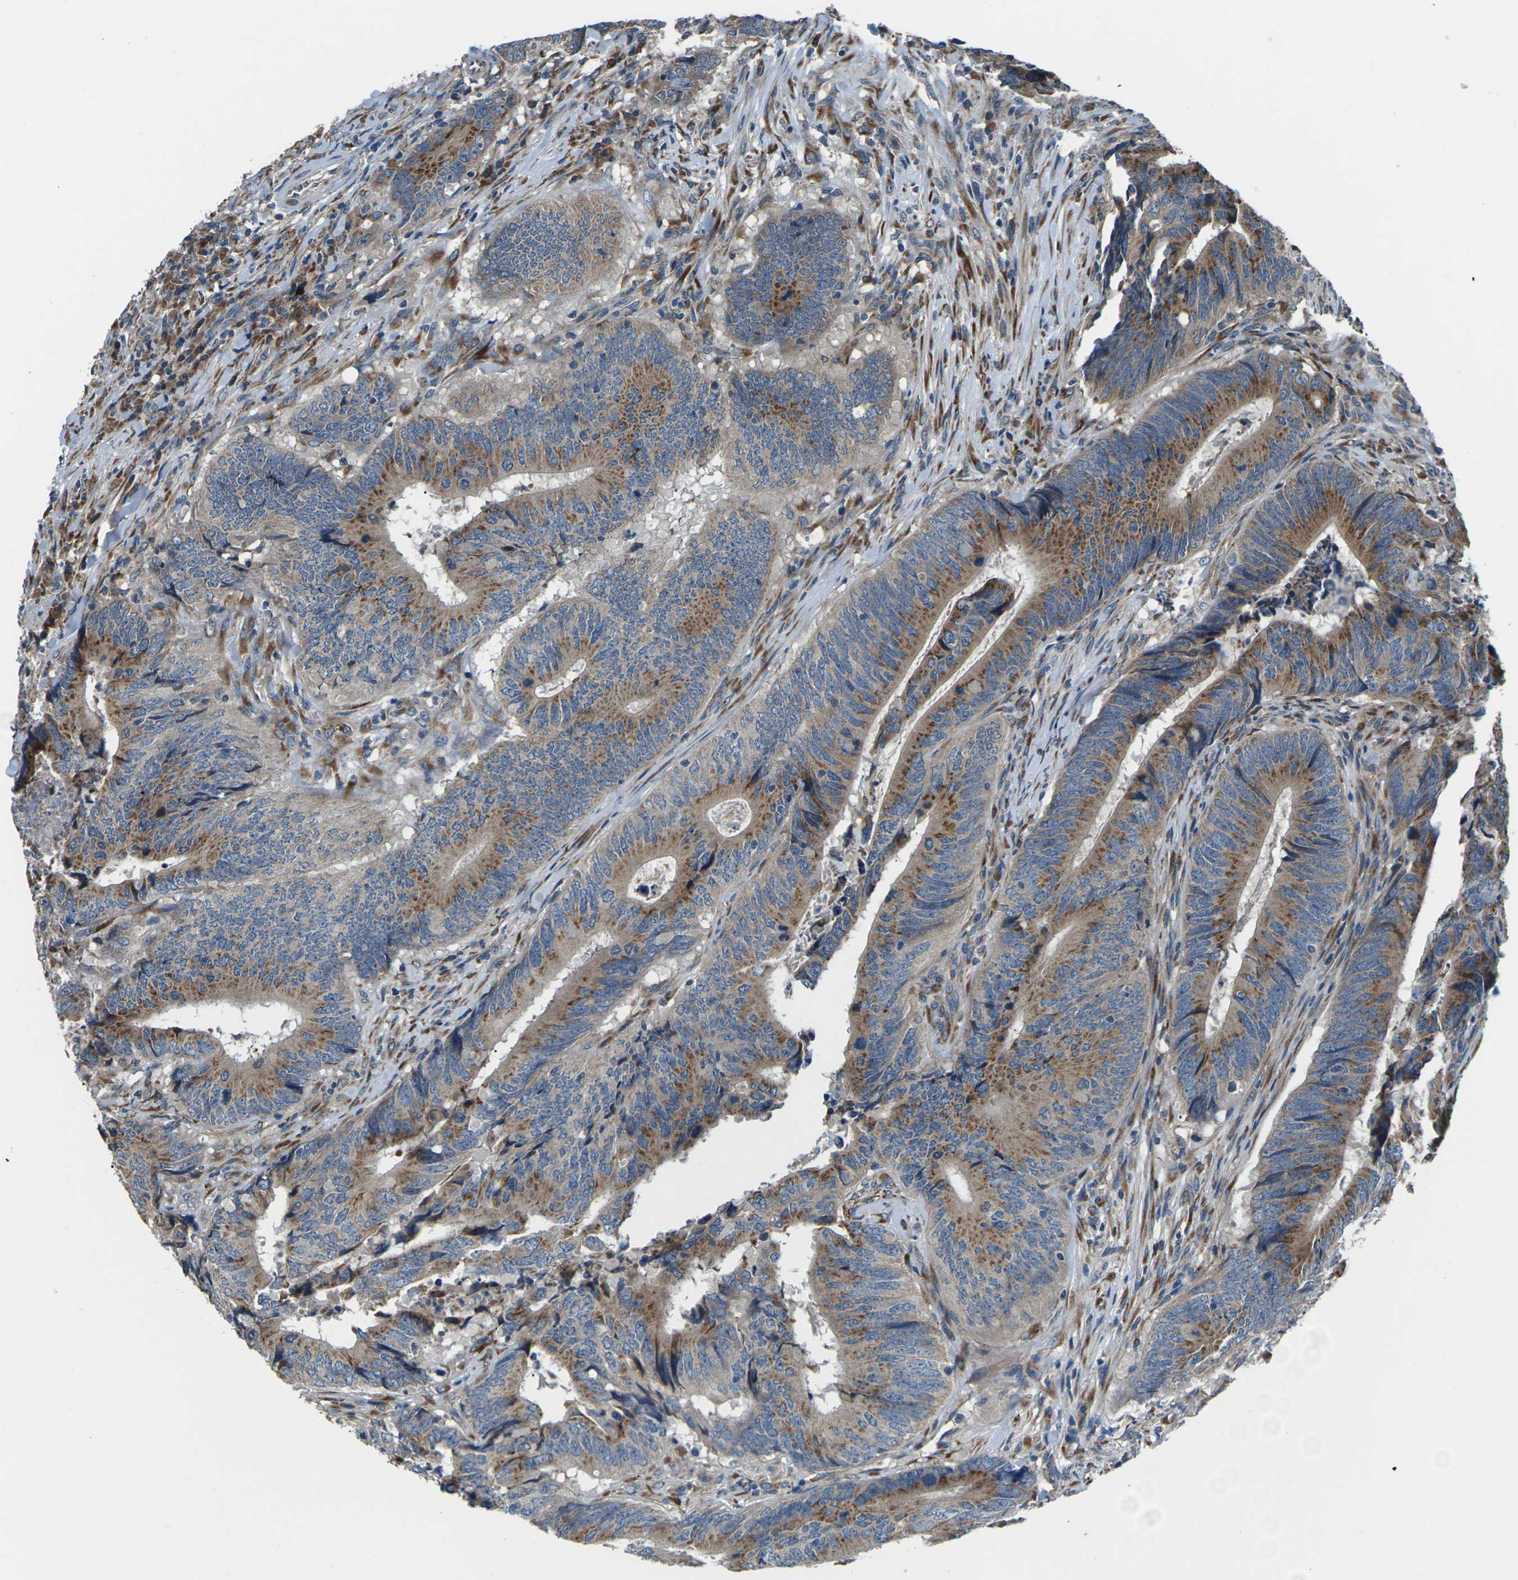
{"staining": {"intensity": "moderate", "quantity": ">75%", "location": "cytoplasmic/membranous"}, "tissue": "colorectal cancer", "cell_type": "Tumor cells", "image_type": "cancer", "snomed": [{"axis": "morphology", "description": "Normal tissue, NOS"}, {"axis": "morphology", "description": "Adenocarcinoma, NOS"}, {"axis": "topography", "description": "Colon"}], "caption": "A brown stain labels moderate cytoplasmic/membranous positivity of a protein in human adenocarcinoma (colorectal) tumor cells. (Brightfield microscopy of DAB IHC at high magnification).", "gene": "GABRP", "patient": {"sex": "male", "age": 56}}